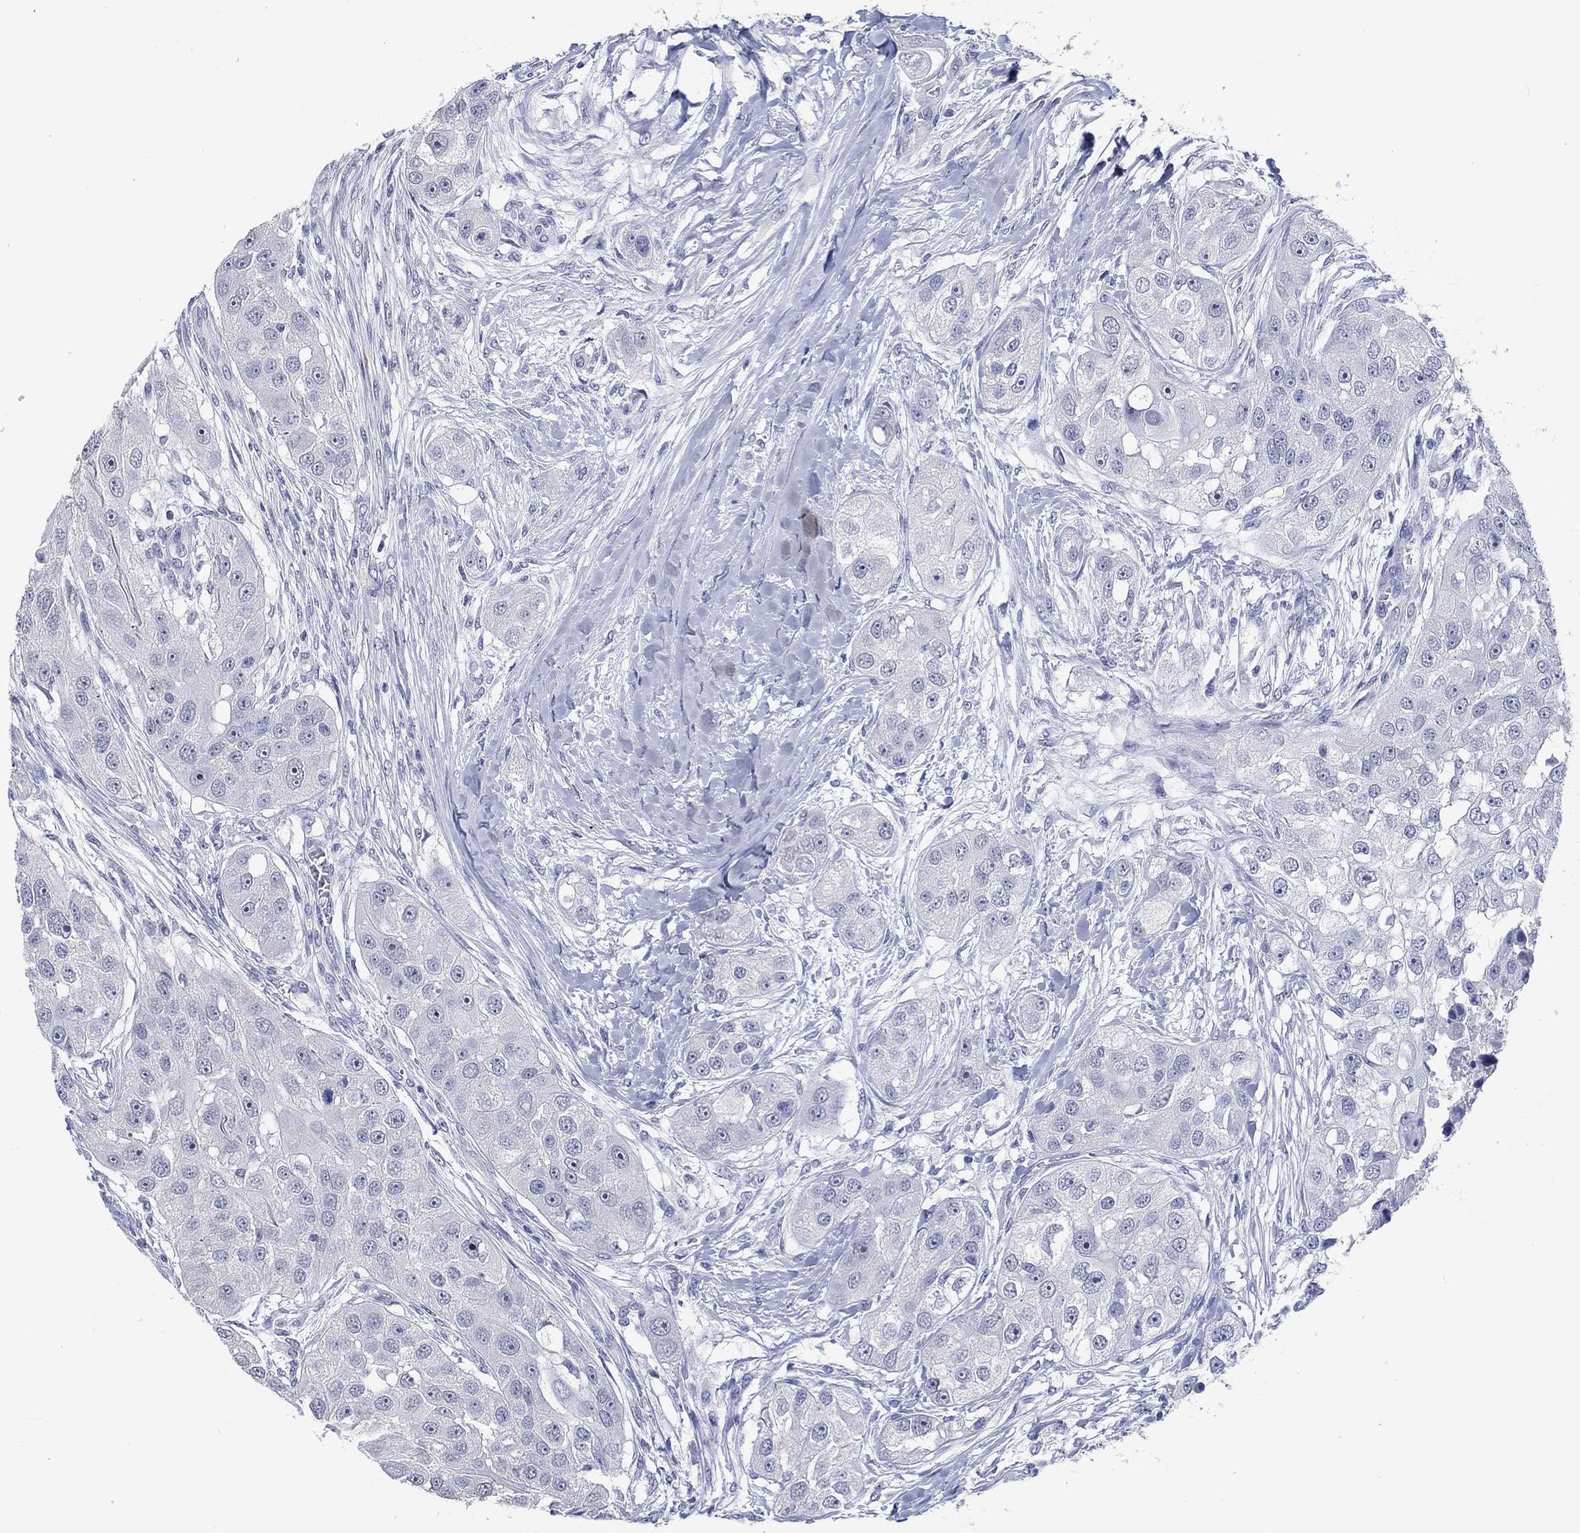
{"staining": {"intensity": "negative", "quantity": "none", "location": "none"}, "tissue": "head and neck cancer", "cell_type": "Tumor cells", "image_type": "cancer", "snomed": [{"axis": "morphology", "description": "Normal tissue, NOS"}, {"axis": "morphology", "description": "Squamous cell carcinoma, NOS"}, {"axis": "topography", "description": "Skeletal muscle"}, {"axis": "topography", "description": "Head-Neck"}], "caption": "Immunohistochemical staining of head and neck cancer shows no significant staining in tumor cells. The staining was performed using DAB to visualize the protein expression in brown, while the nuclei were stained in blue with hematoxylin (Magnification: 20x).", "gene": "C4orf47", "patient": {"sex": "male", "age": 51}}